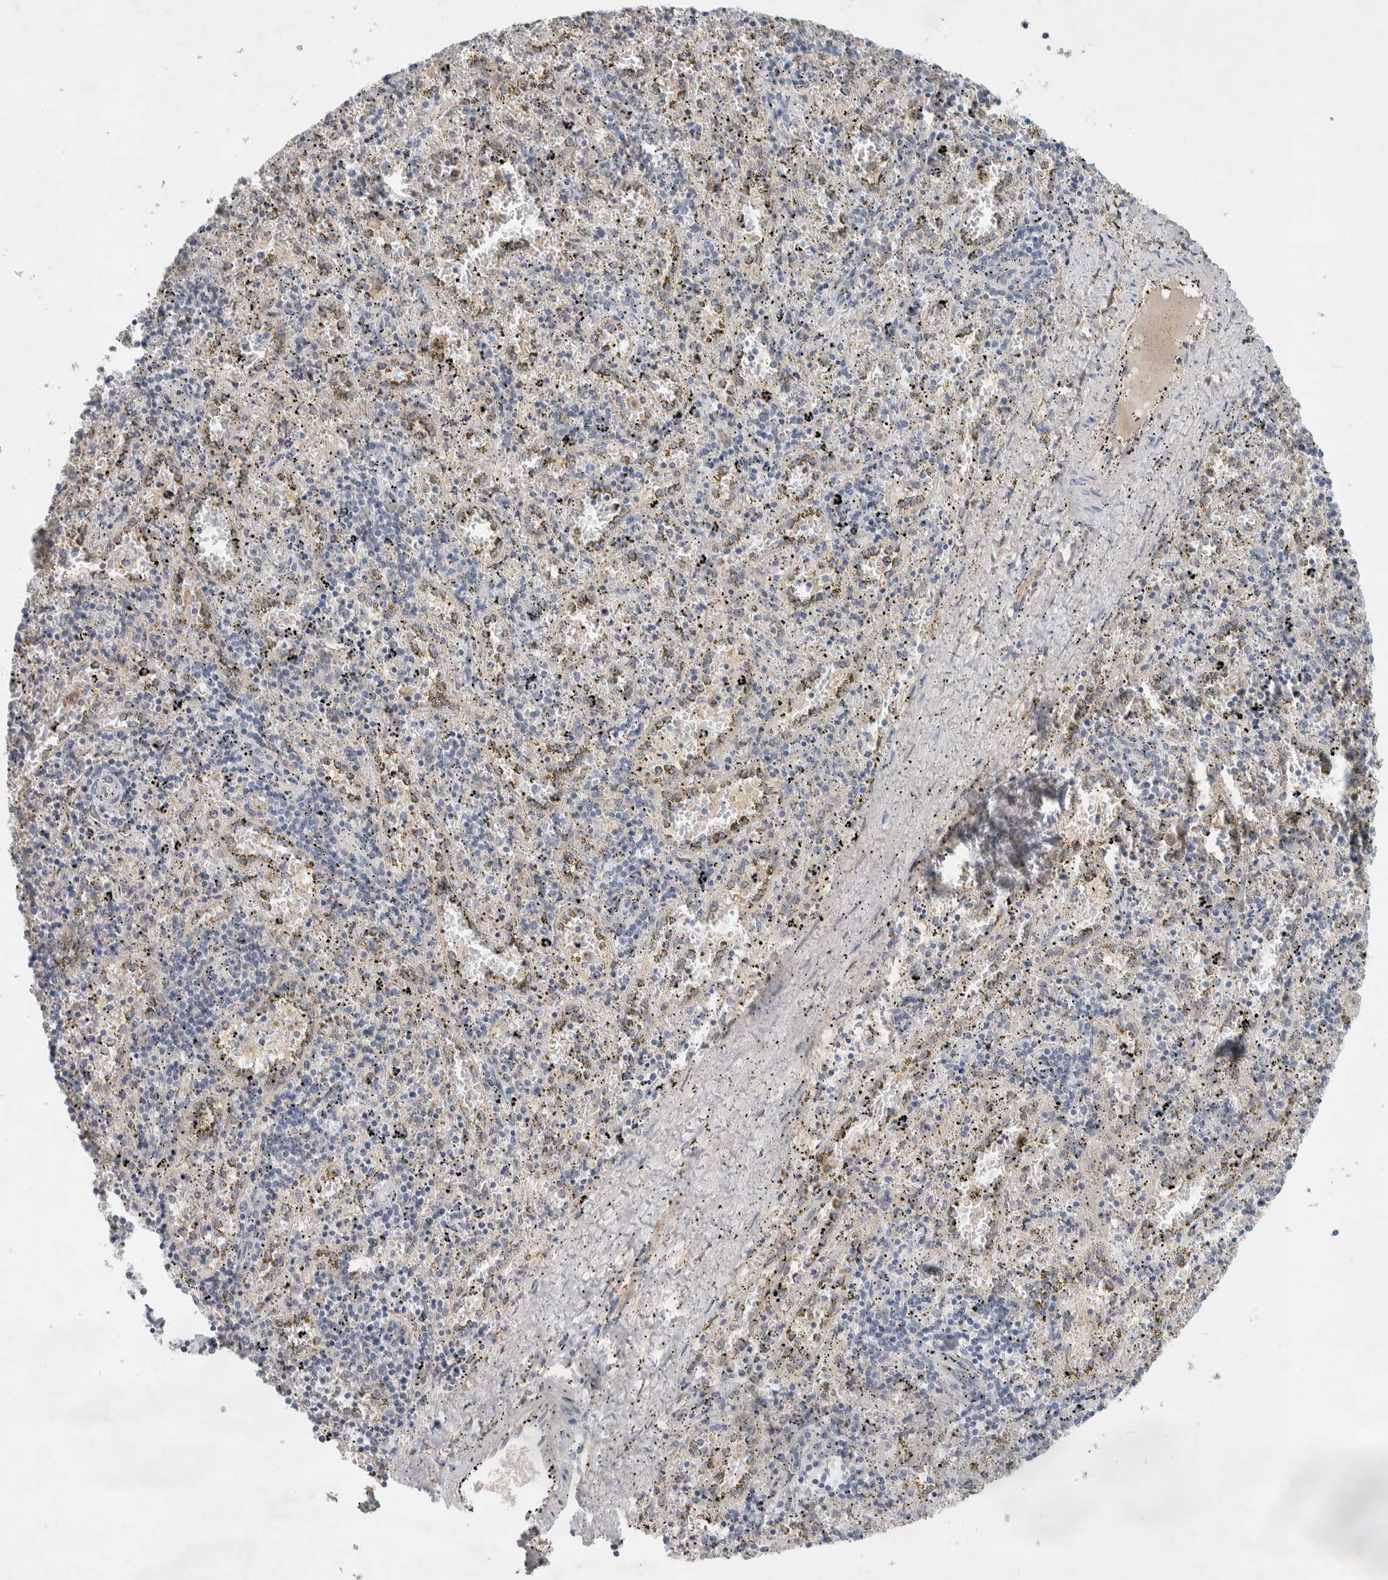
{"staining": {"intensity": "negative", "quantity": "none", "location": "none"}, "tissue": "spleen", "cell_type": "Cells in red pulp", "image_type": "normal", "snomed": [{"axis": "morphology", "description": "Normal tissue, NOS"}, {"axis": "topography", "description": "Spleen"}], "caption": "Image shows no protein staining in cells in red pulp of unremarkable spleen. The staining was performed using DAB (3,3'-diaminobenzidine) to visualize the protein expression in brown, while the nuclei were stained in blue with hematoxylin (Magnification: 20x).", "gene": "DEPTOR", "patient": {"sex": "male", "age": 11}}